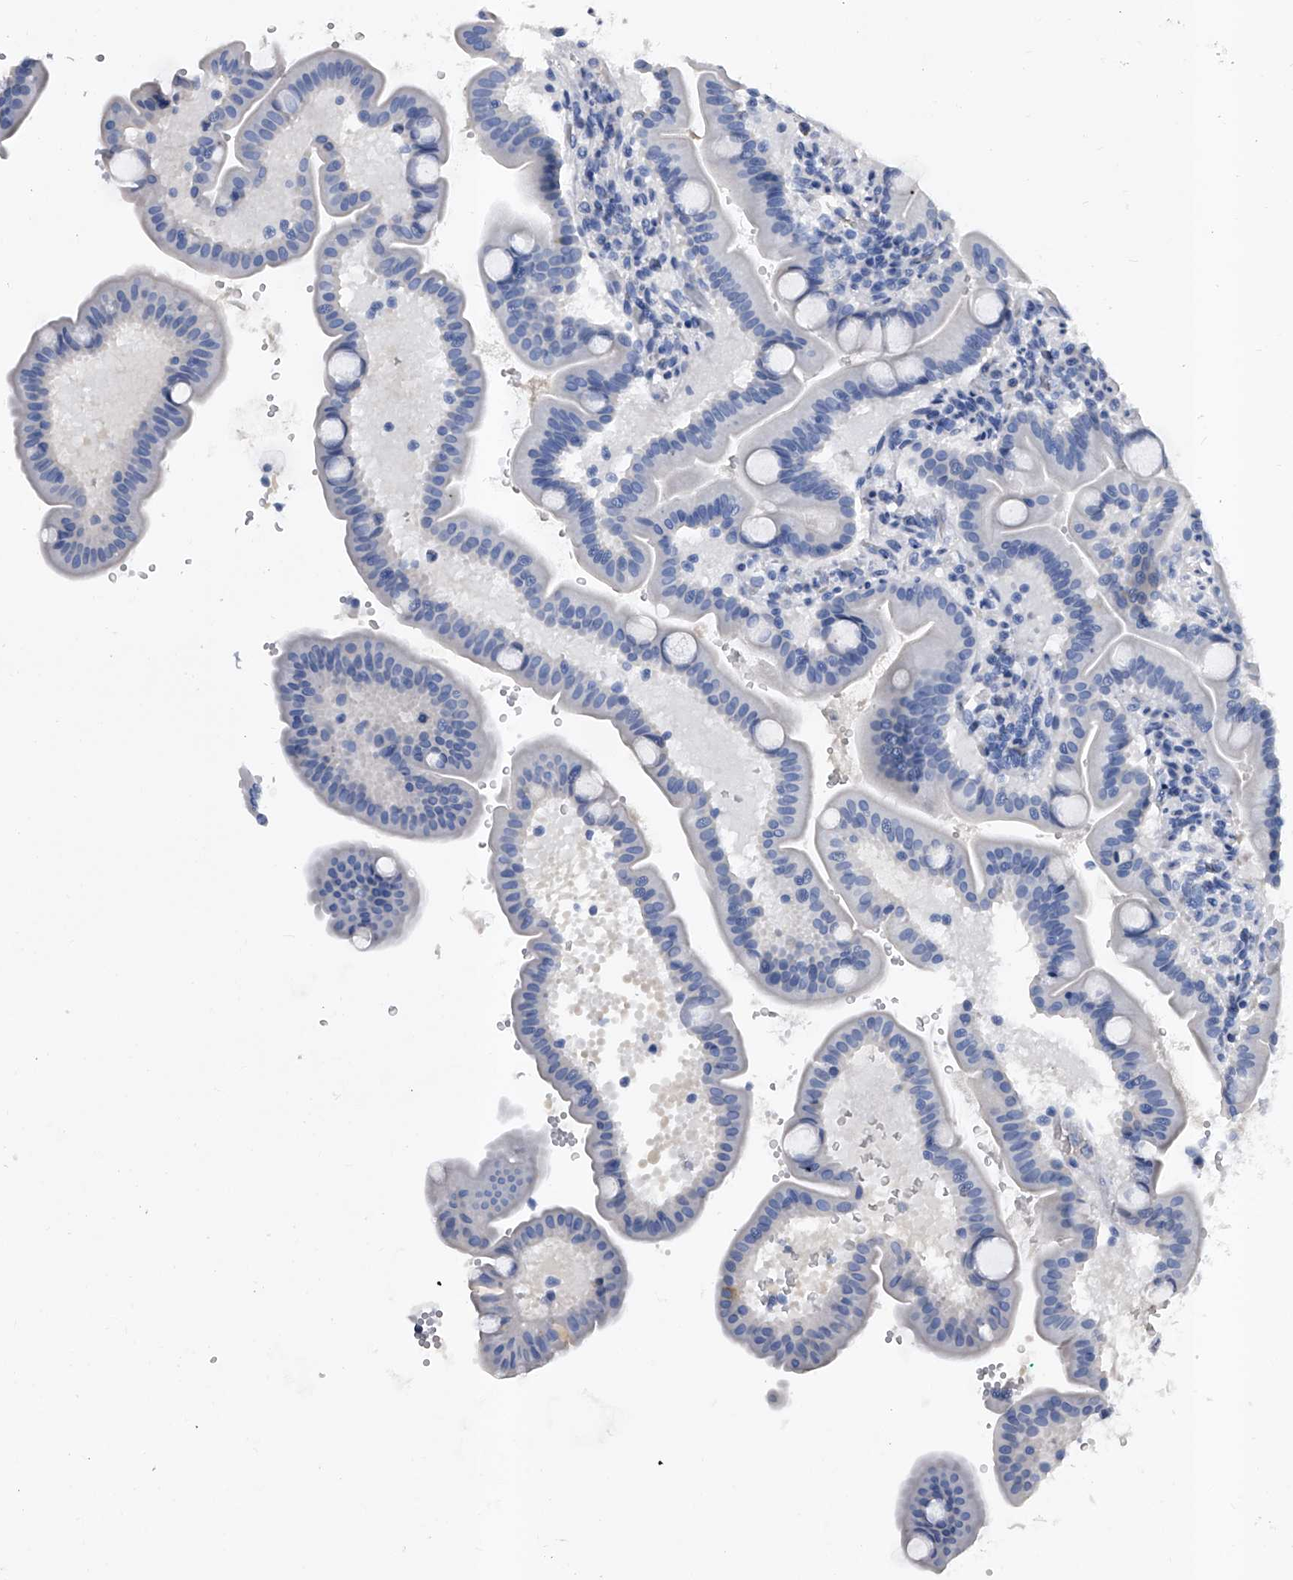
{"staining": {"intensity": "negative", "quantity": "none", "location": "none"}, "tissue": "duodenum", "cell_type": "Glandular cells", "image_type": "normal", "snomed": [{"axis": "morphology", "description": "Normal tissue, NOS"}, {"axis": "topography", "description": "Duodenum"}], "caption": "Immunohistochemical staining of normal duodenum displays no significant expression in glandular cells. (Stains: DAB (3,3'-diaminobenzidine) IHC with hematoxylin counter stain, Microscopy: brightfield microscopy at high magnification).", "gene": "EFCAB7", "patient": {"sex": "male", "age": 54}}